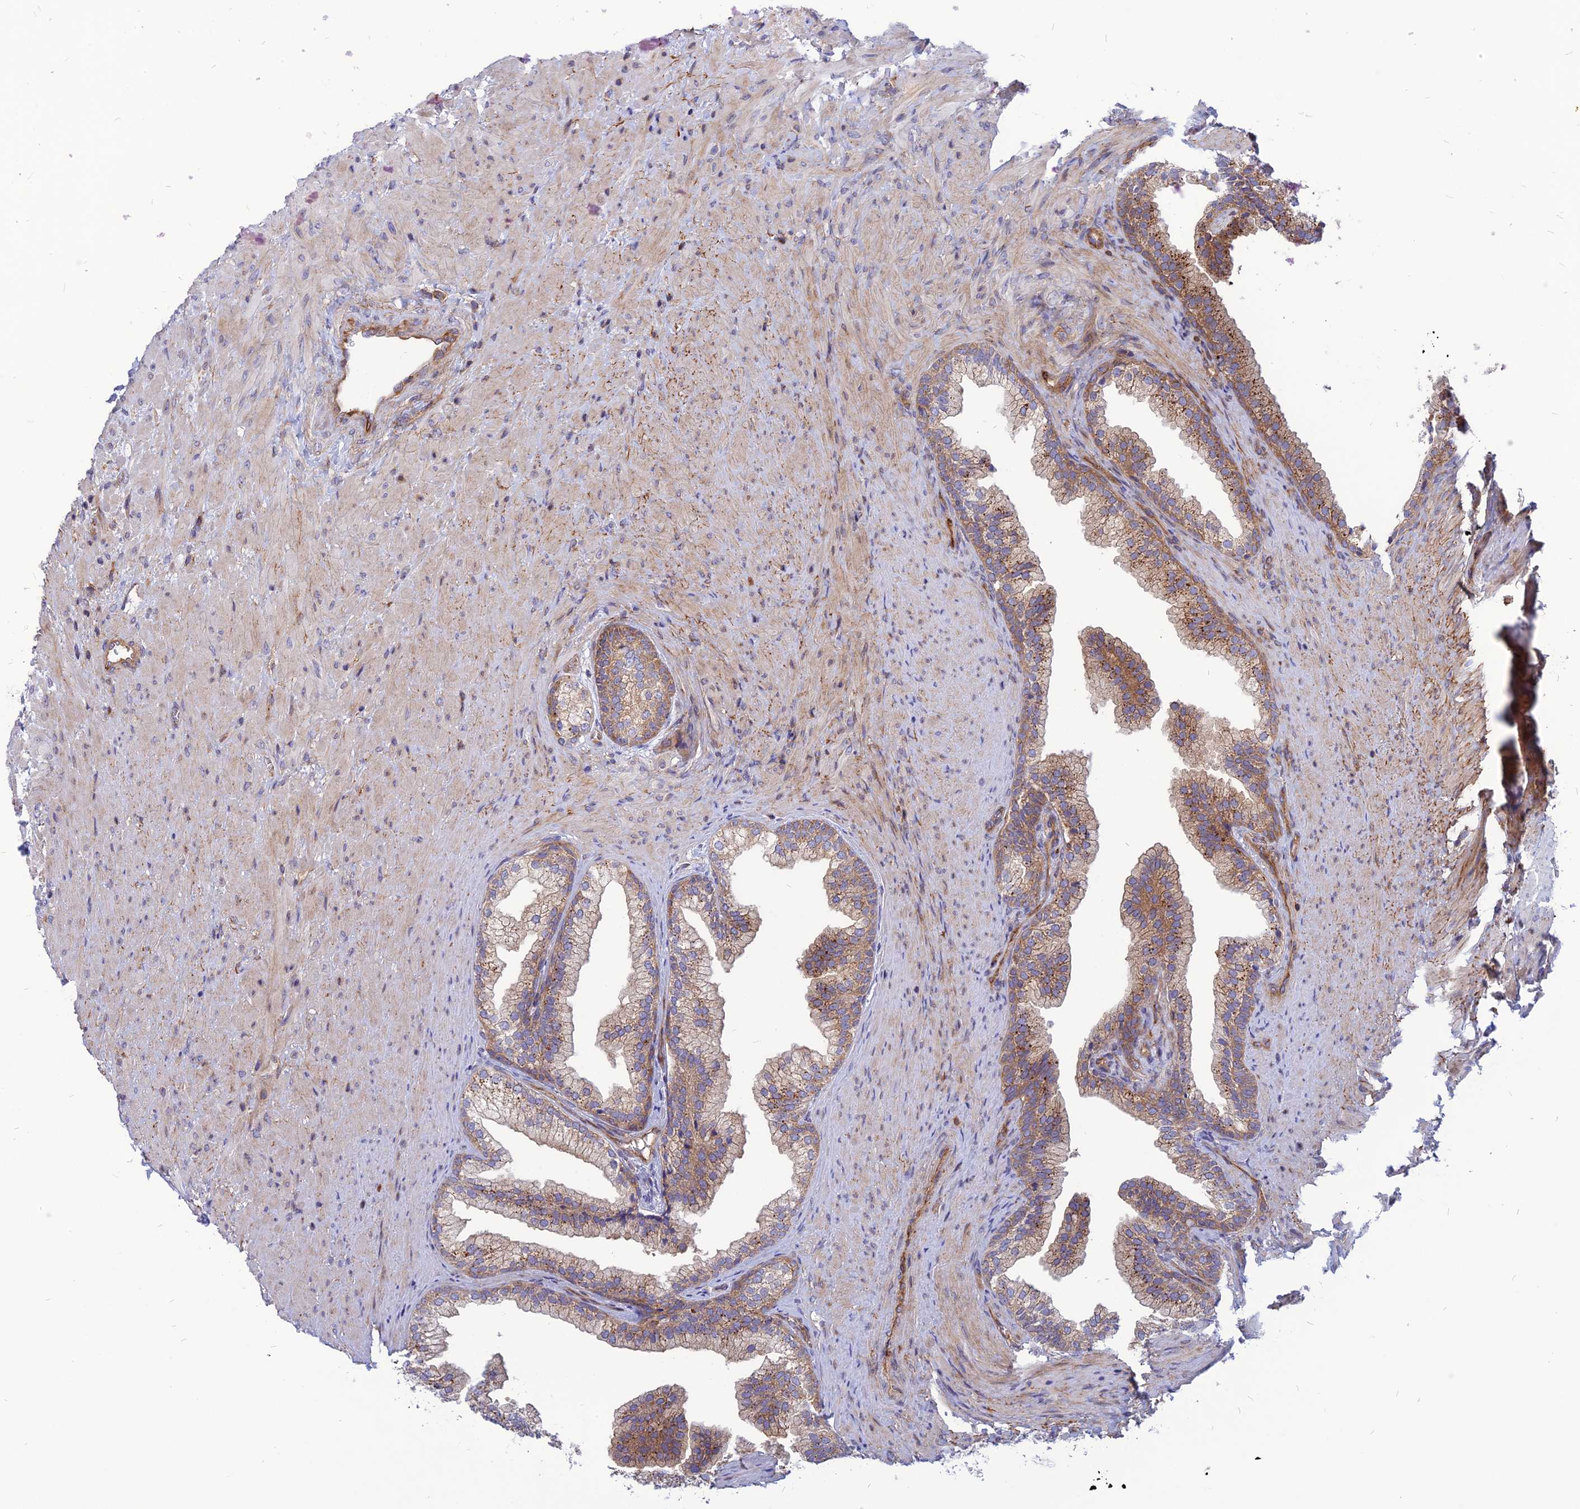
{"staining": {"intensity": "moderate", "quantity": "25%-75%", "location": "cytoplasmic/membranous"}, "tissue": "prostate", "cell_type": "Glandular cells", "image_type": "normal", "snomed": [{"axis": "morphology", "description": "Normal tissue, NOS"}, {"axis": "topography", "description": "Prostate"}], "caption": "This histopathology image shows immunohistochemistry (IHC) staining of benign prostate, with medium moderate cytoplasmic/membranous positivity in approximately 25%-75% of glandular cells.", "gene": "PHKA2", "patient": {"sex": "male", "age": 76}}